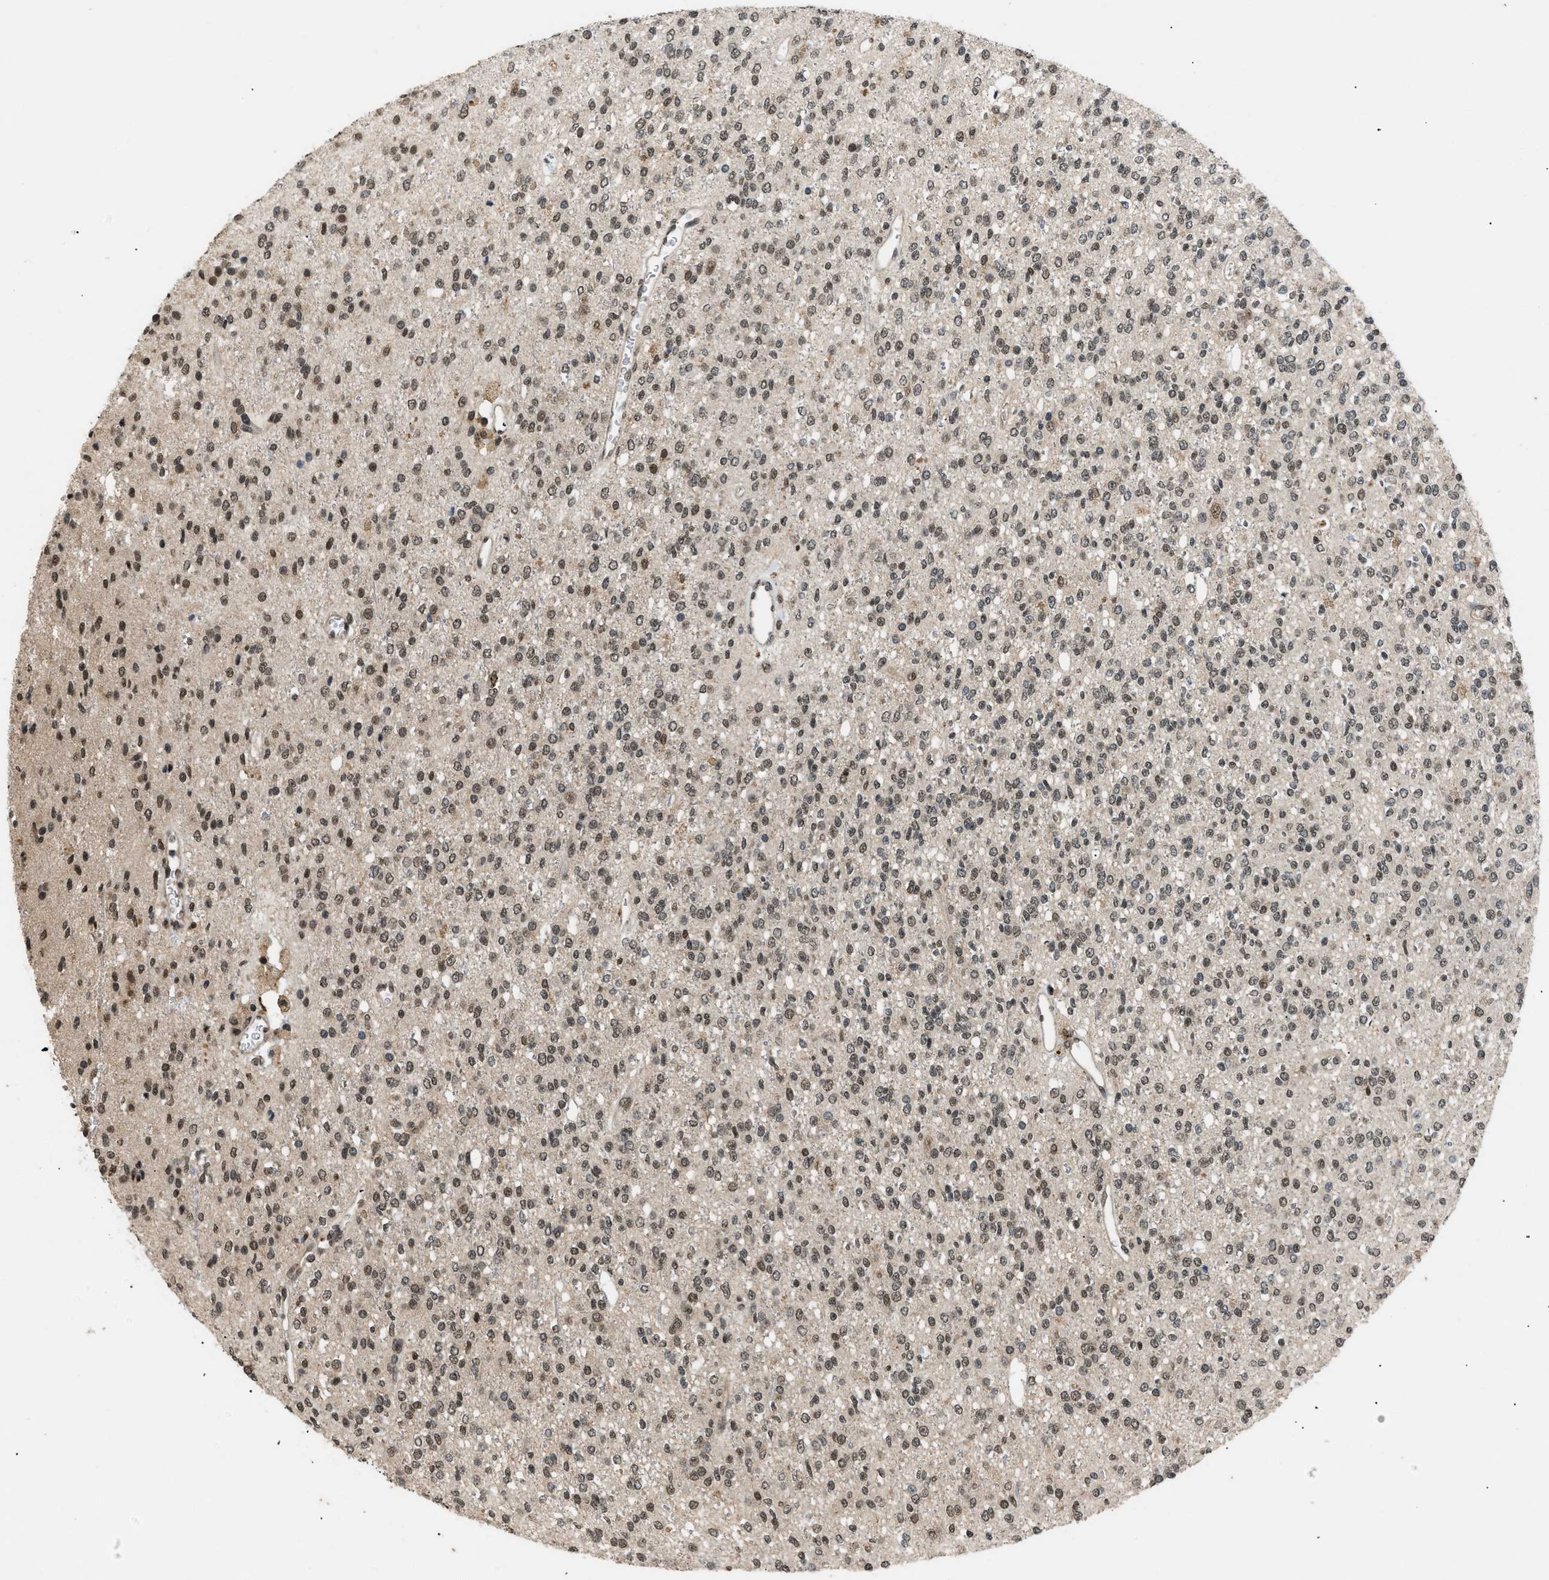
{"staining": {"intensity": "moderate", "quantity": ">75%", "location": "nuclear"}, "tissue": "glioma", "cell_type": "Tumor cells", "image_type": "cancer", "snomed": [{"axis": "morphology", "description": "Glioma, malignant, High grade"}, {"axis": "topography", "description": "Brain"}], "caption": "Human glioma stained with a brown dye shows moderate nuclear positive expression in approximately >75% of tumor cells.", "gene": "RBM5", "patient": {"sex": "male", "age": 34}}